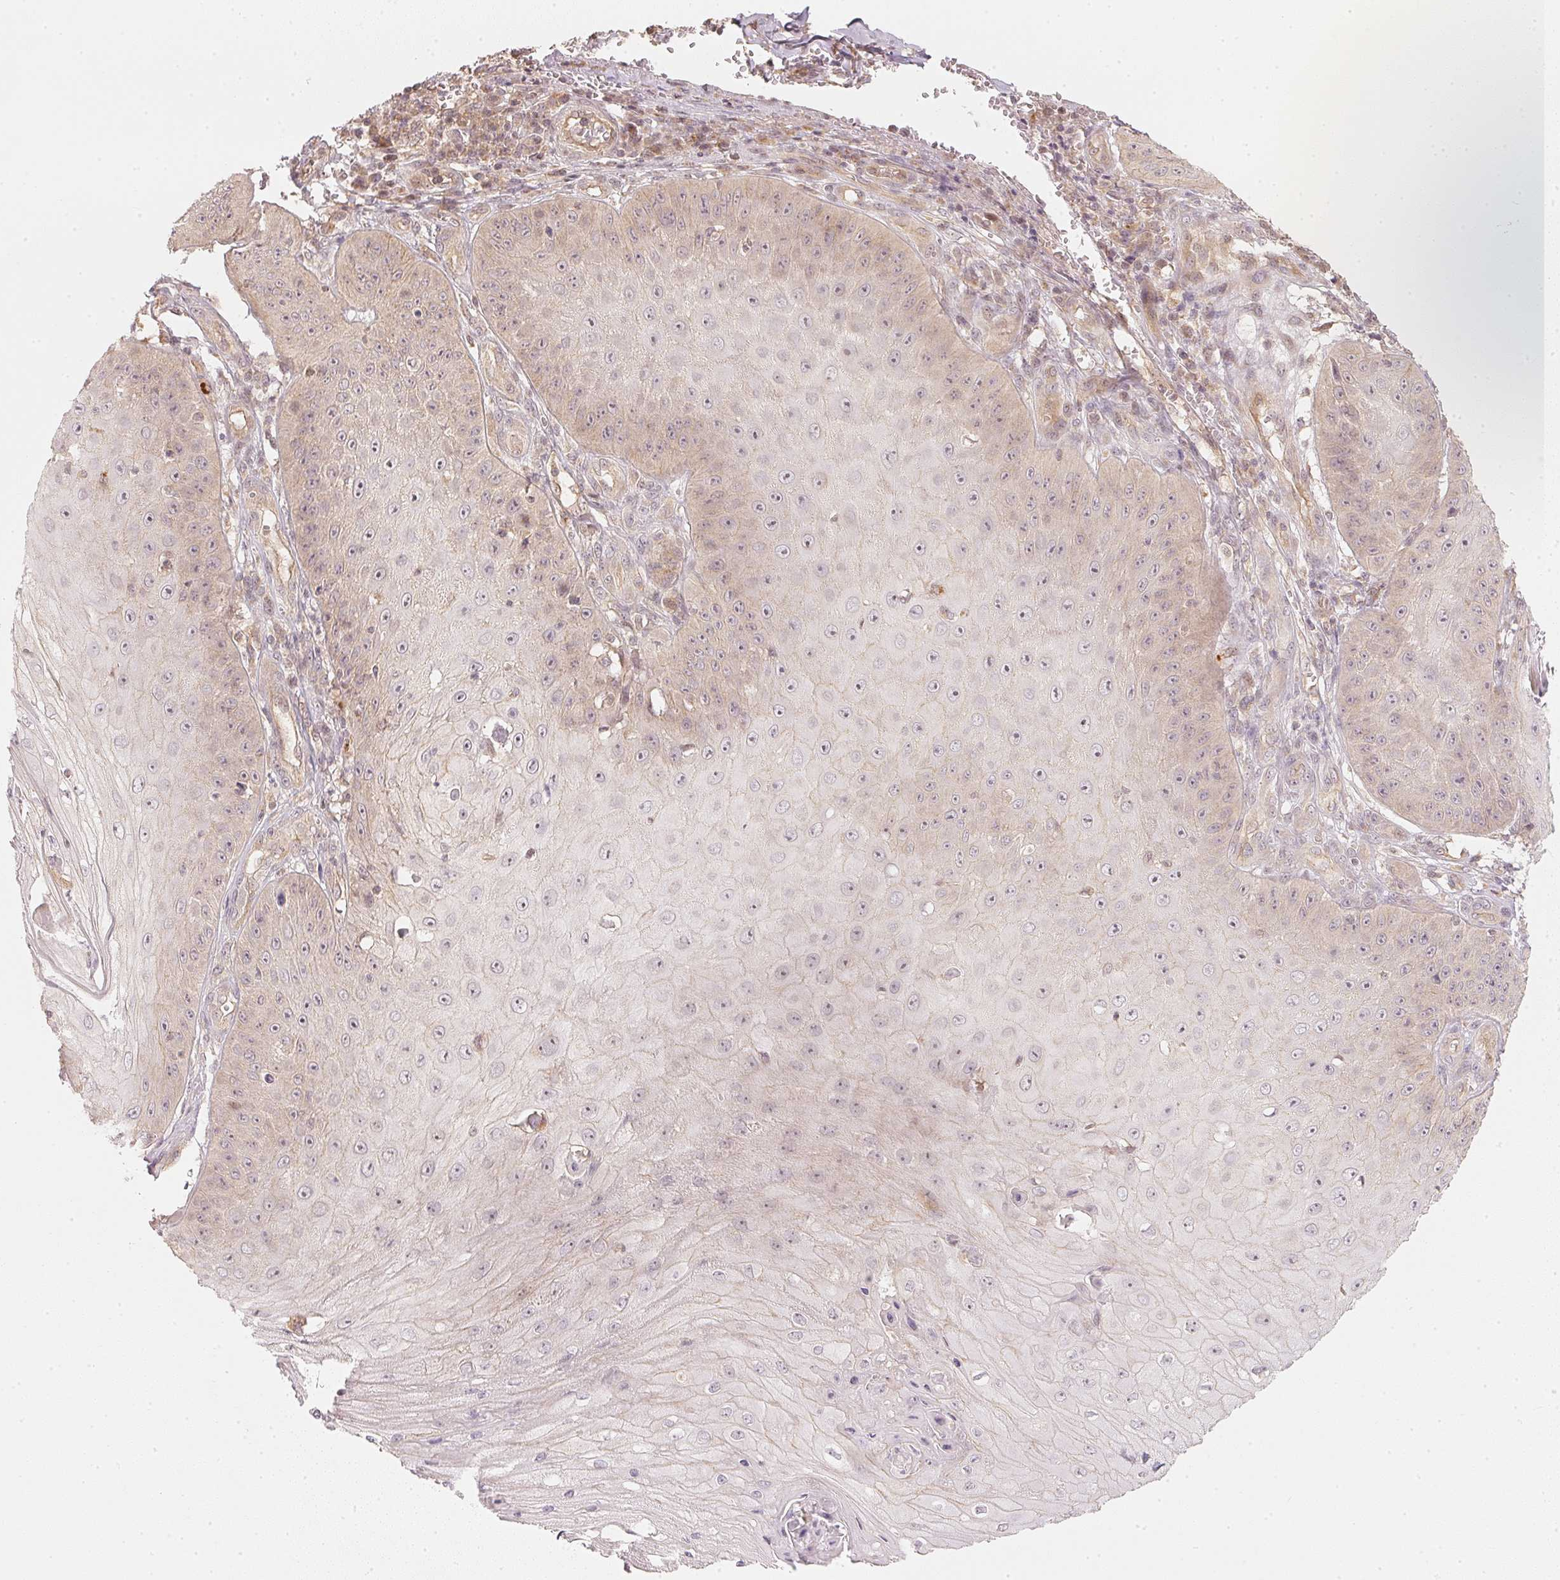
{"staining": {"intensity": "weak", "quantity": "25%-75%", "location": "cytoplasmic/membranous"}, "tissue": "skin cancer", "cell_type": "Tumor cells", "image_type": "cancer", "snomed": [{"axis": "morphology", "description": "Squamous cell carcinoma, NOS"}, {"axis": "topography", "description": "Skin"}], "caption": "IHC photomicrograph of human skin cancer stained for a protein (brown), which demonstrates low levels of weak cytoplasmic/membranous staining in approximately 25%-75% of tumor cells.", "gene": "WDR54", "patient": {"sex": "male", "age": 70}}